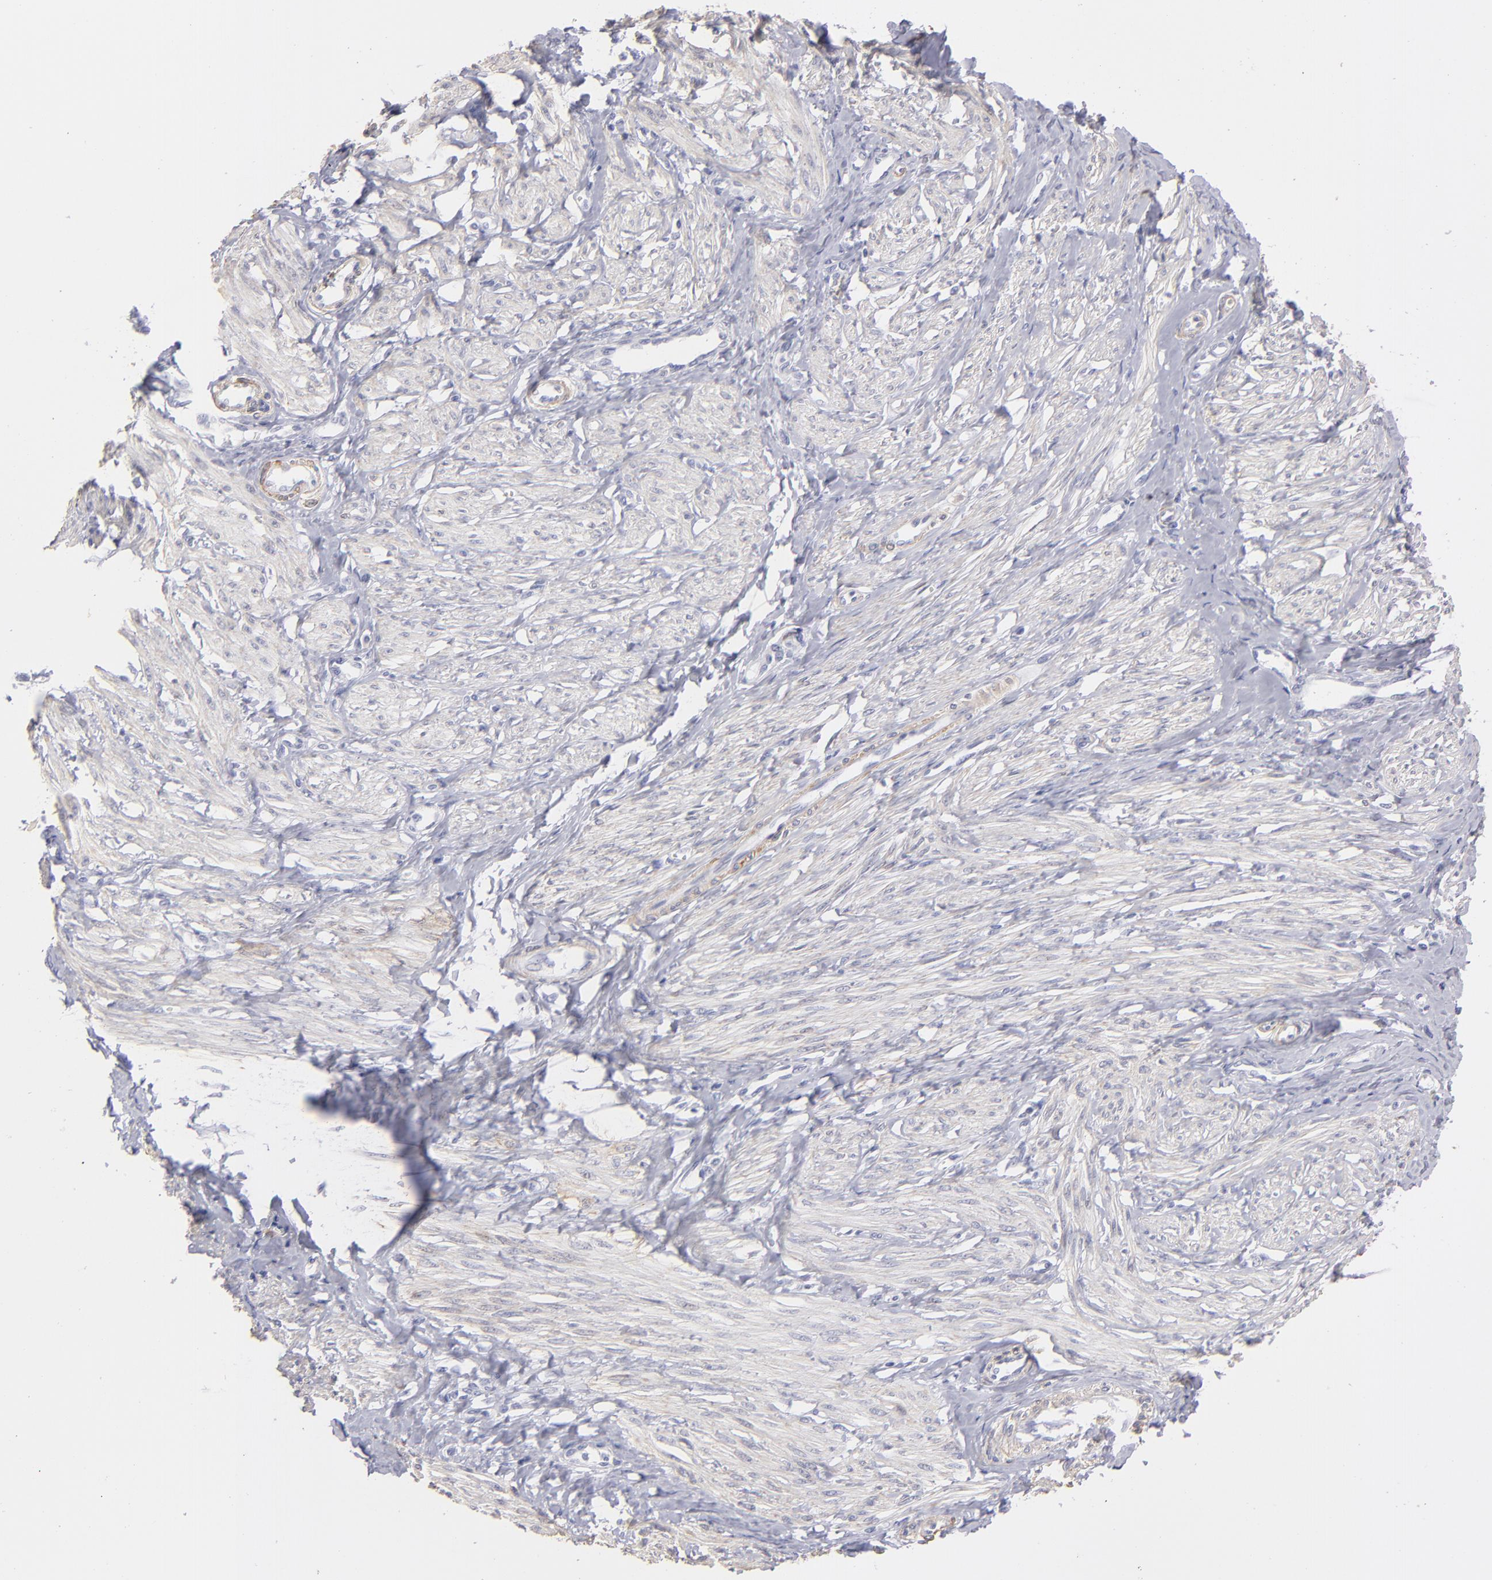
{"staining": {"intensity": "weak", "quantity": ">75%", "location": "cytoplasmic/membranous"}, "tissue": "smooth muscle", "cell_type": "Smooth muscle cells", "image_type": "normal", "snomed": [{"axis": "morphology", "description": "Normal tissue, NOS"}, {"axis": "topography", "description": "Smooth muscle"}, {"axis": "topography", "description": "Uterus"}], "caption": "Protein expression analysis of benign smooth muscle shows weak cytoplasmic/membranous positivity in about >75% of smooth muscle cells.", "gene": "MYH11", "patient": {"sex": "female", "age": 39}}